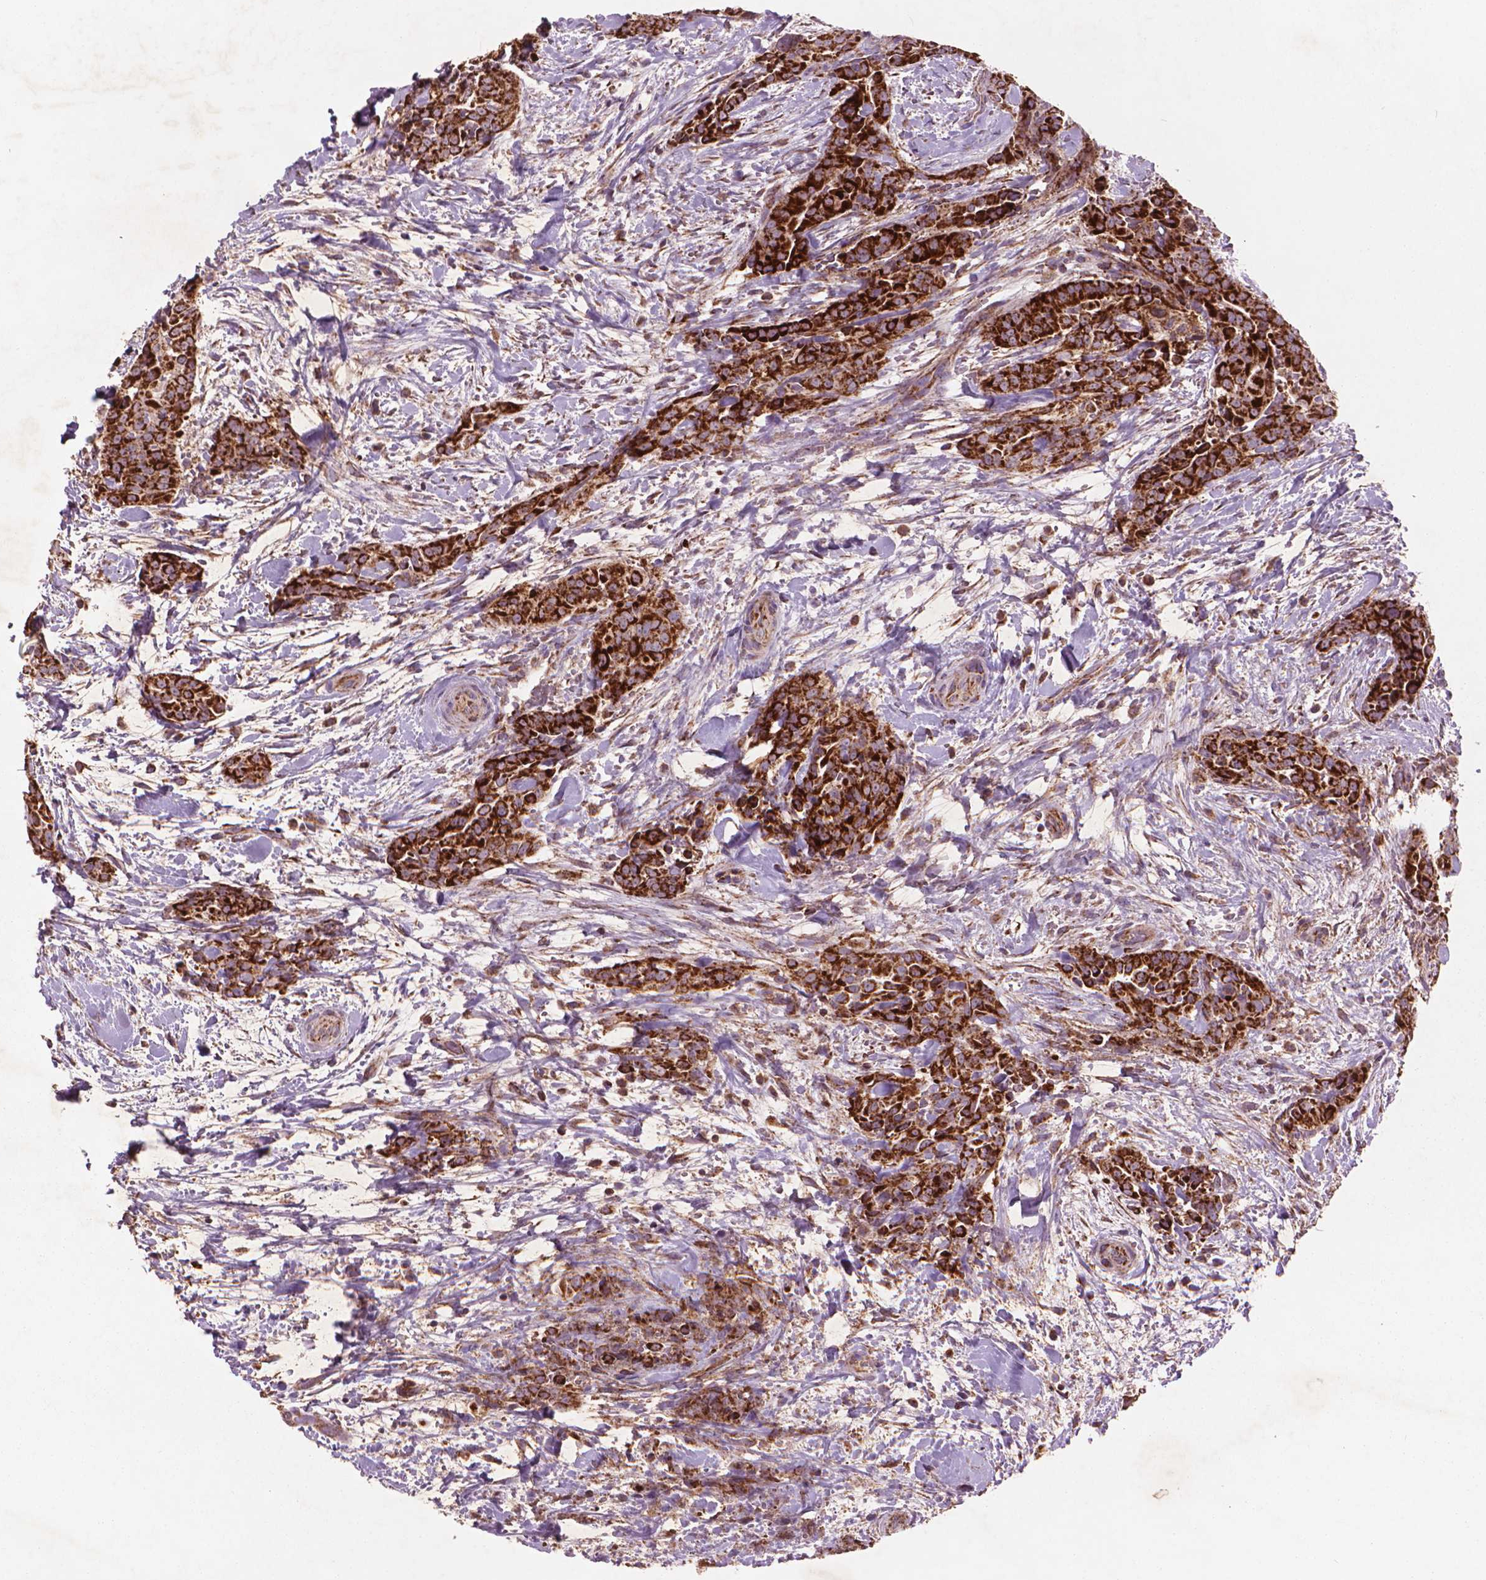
{"staining": {"intensity": "strong", "quantity": ">75%", "location": "cytoplasmic/membranous"}, "tissue": "thyroid cancer", "cell_type": "Tumor cells", "image_type": "cancer", "snomed": [{"axis": "morphology", "description": "Papillary adenocarcinoma, NOS"}, {"axis": "topography", "description": "Thyroid gland"}], "caption": "Thyroid cancer stained with IHC shows strong cytoplasmic/membranous staining in approximately >75% of tumor cells.", "gene": "NLRX1", "patient": {"sex": "male", "age": 61}}